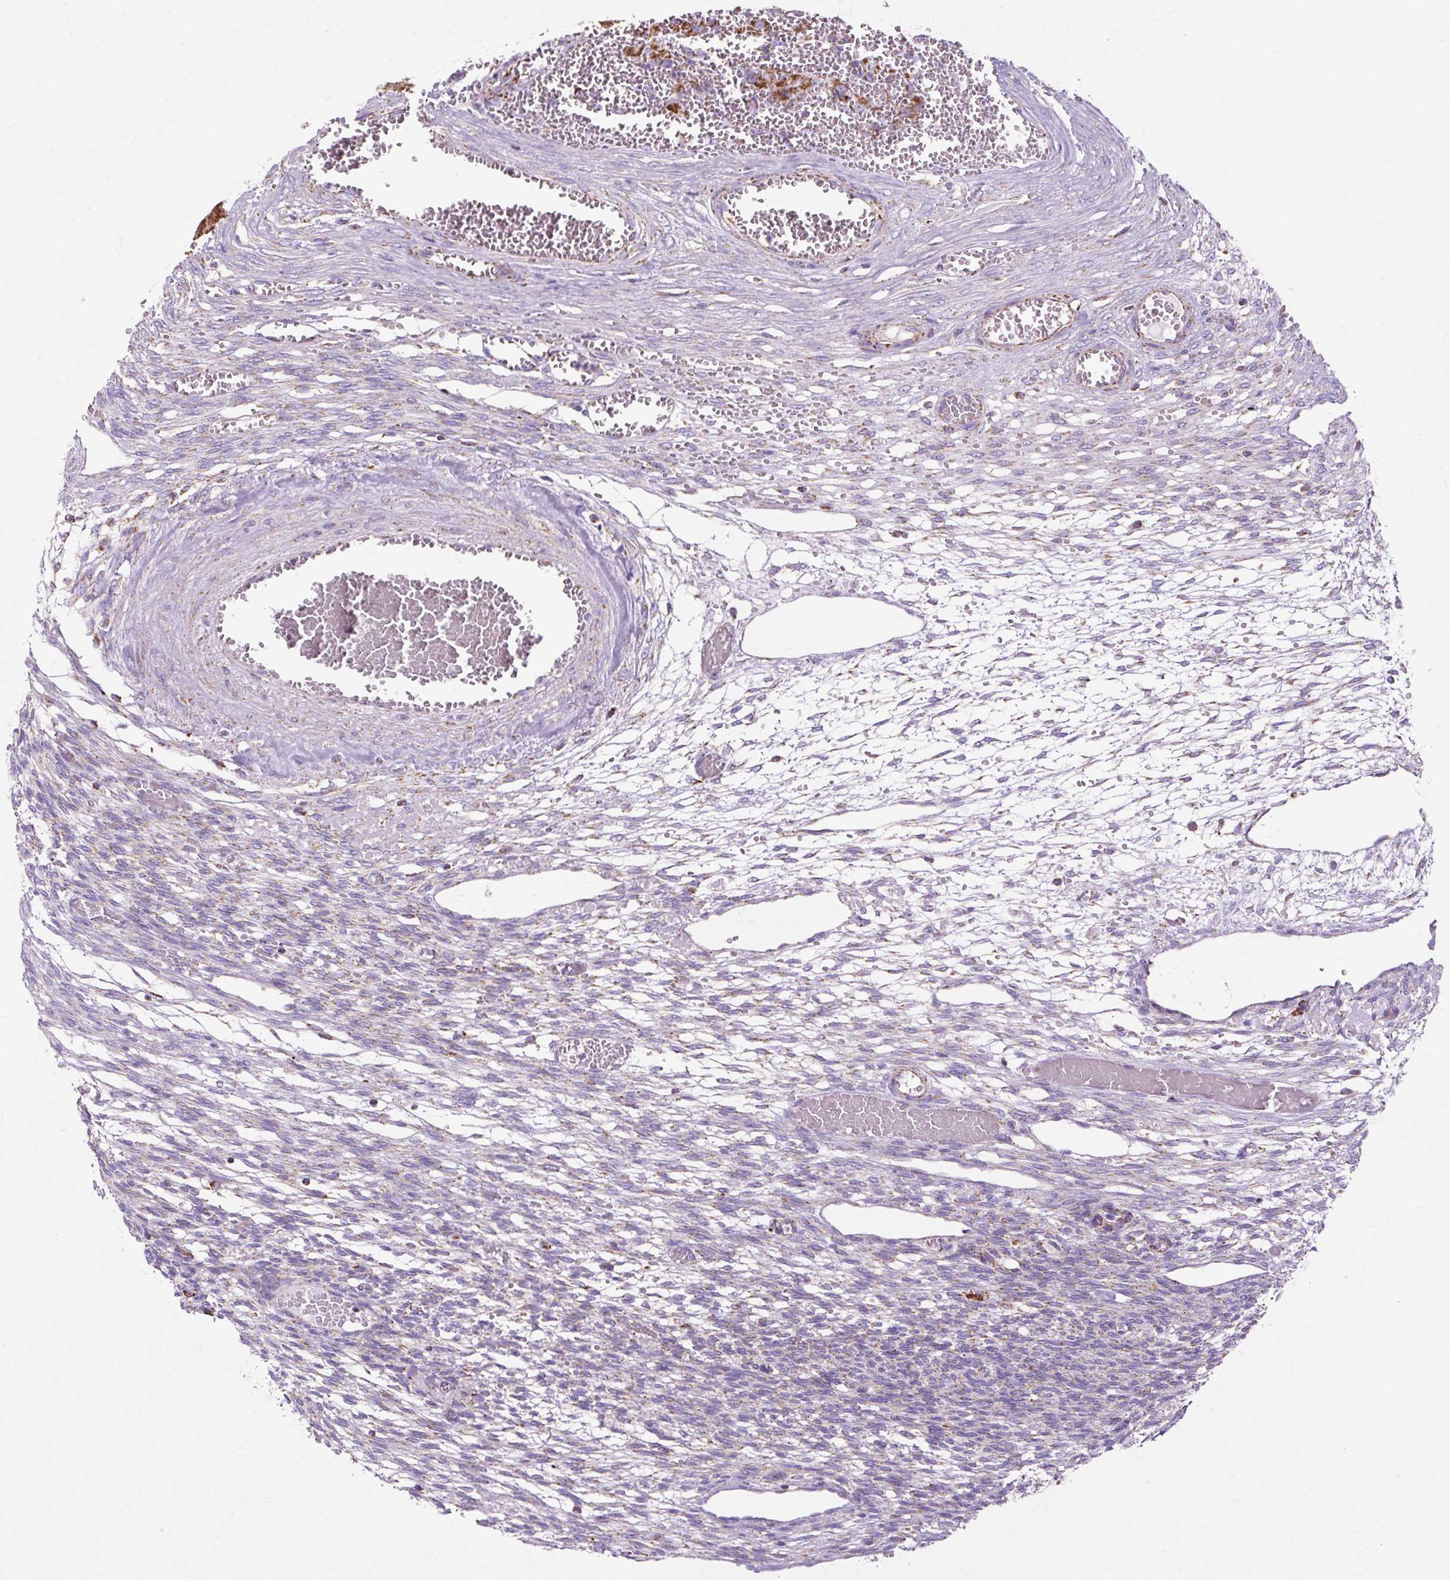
{"staining": {"intensity": "strong", "quantity": ">75%", "location": "cytoplasmic/membranous"}, "tissue": "ovary", "cell_type": "Follicle cells", "image_type": "normal", "snomed": [{"axis": "morphology", "description": "Normal tissue, NOS"}, {"axis": "topography", "description": "Ovary"}], "caption": "High-magnification brightfield microscopy of unremarkable ovary stained with DAB (3,3'-diaminobenzidine) (brown) and counterstained with hematoxylin (blue). follicle cells exhibit strong cytoplasmic/membranous staining is seen in about>75% of cells.", "gene": "DLAT", "patient": {"sex": "female", "age": 67}}